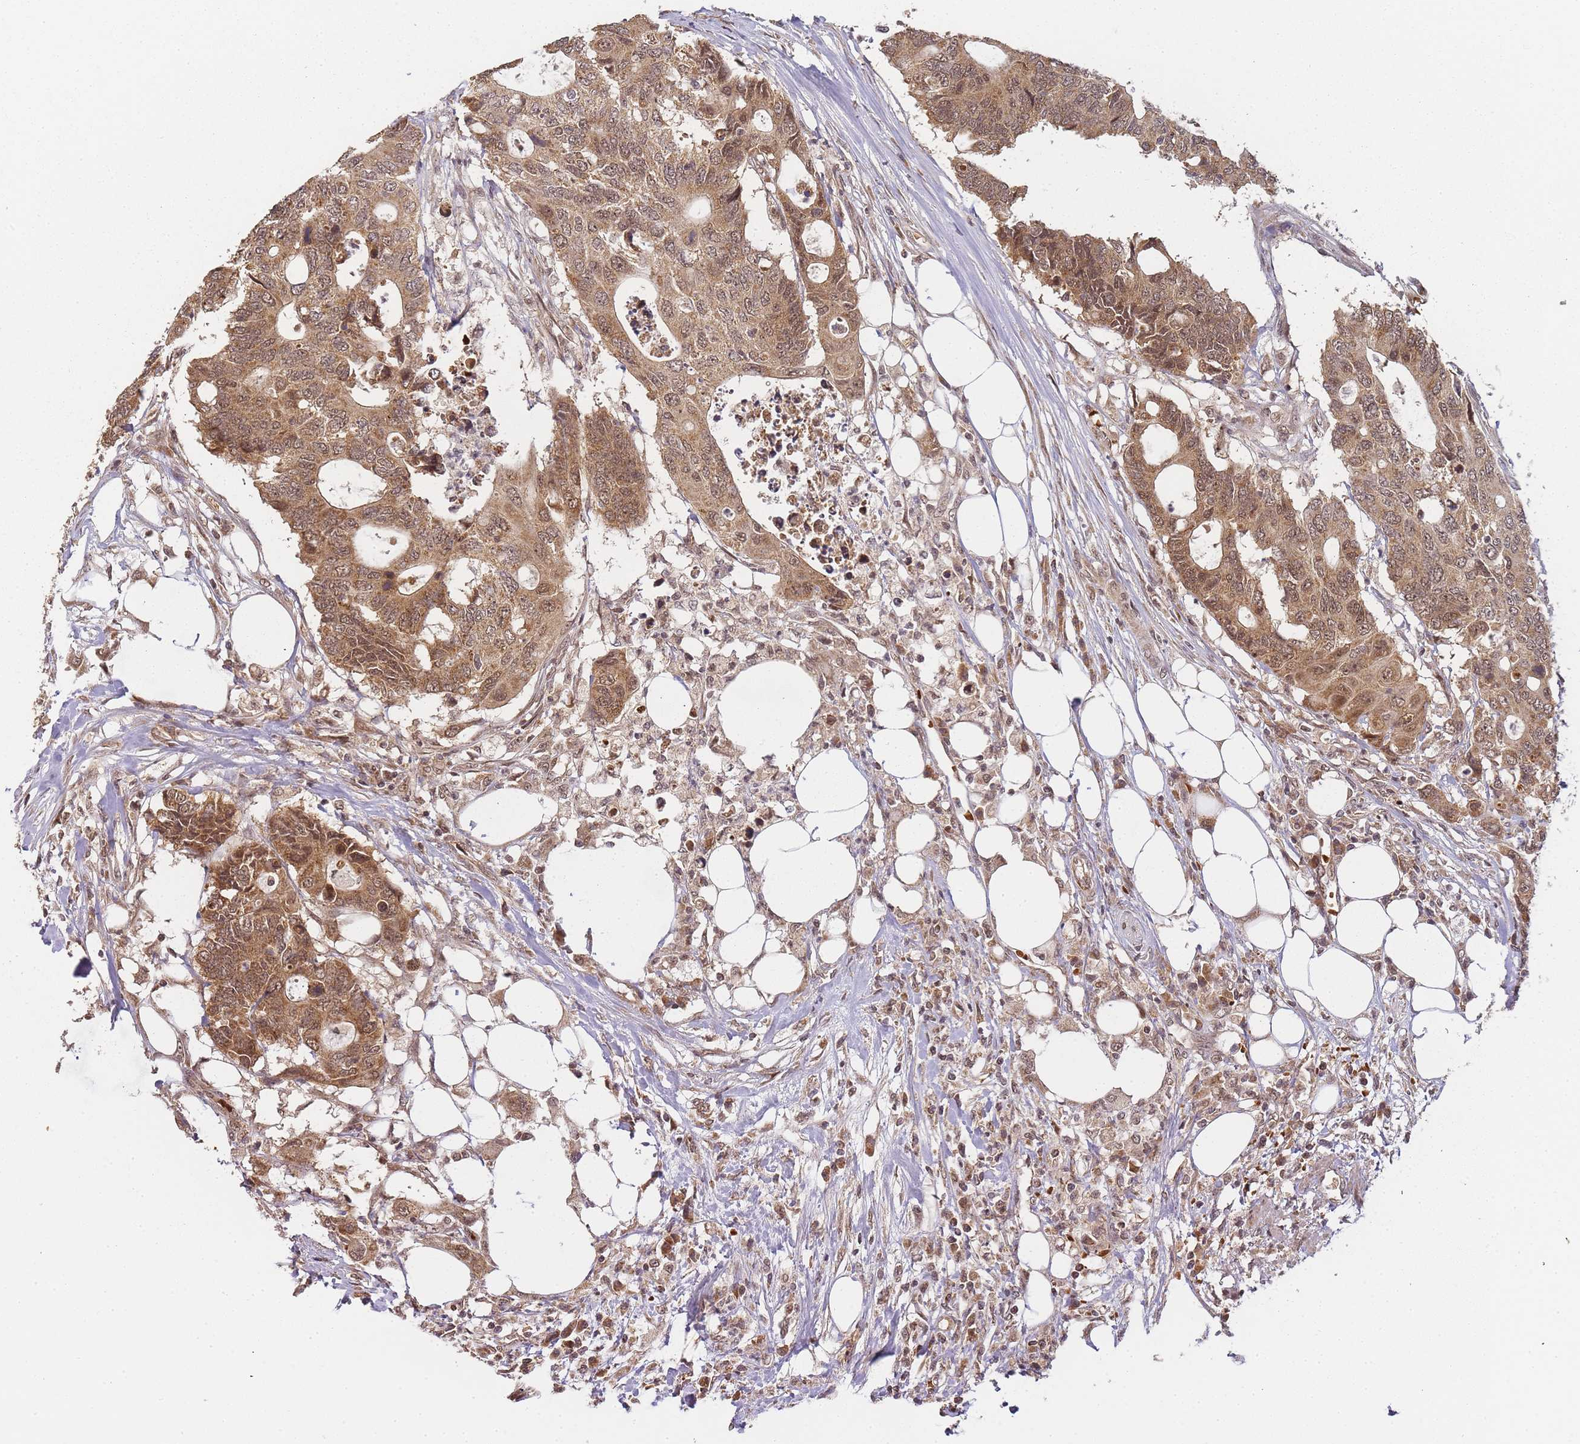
{"staining": {"intensity": "moderate", "quantity": ">75%", "location": "cytoplasmic/membranous,nuclear"}, "tissue": "colorectal cancer", "cell_type": "Tumor cells", "image_type": "cancer", "snomed": [{"axis": "morphology", "description": "Adenocarcinoma, NOS"}, {"axis": "topography", "description": "Colon"}], "caption": "Immunohistochemical staining of human adenocarcinoma (colorectal) exhibits medium levels of moderate cytoplasmic/membranous and nuclear protein staining in approximately >75% of tumor cells.", "gene": "ZNF497", "patient": {"sex": "male", "age": 71}}